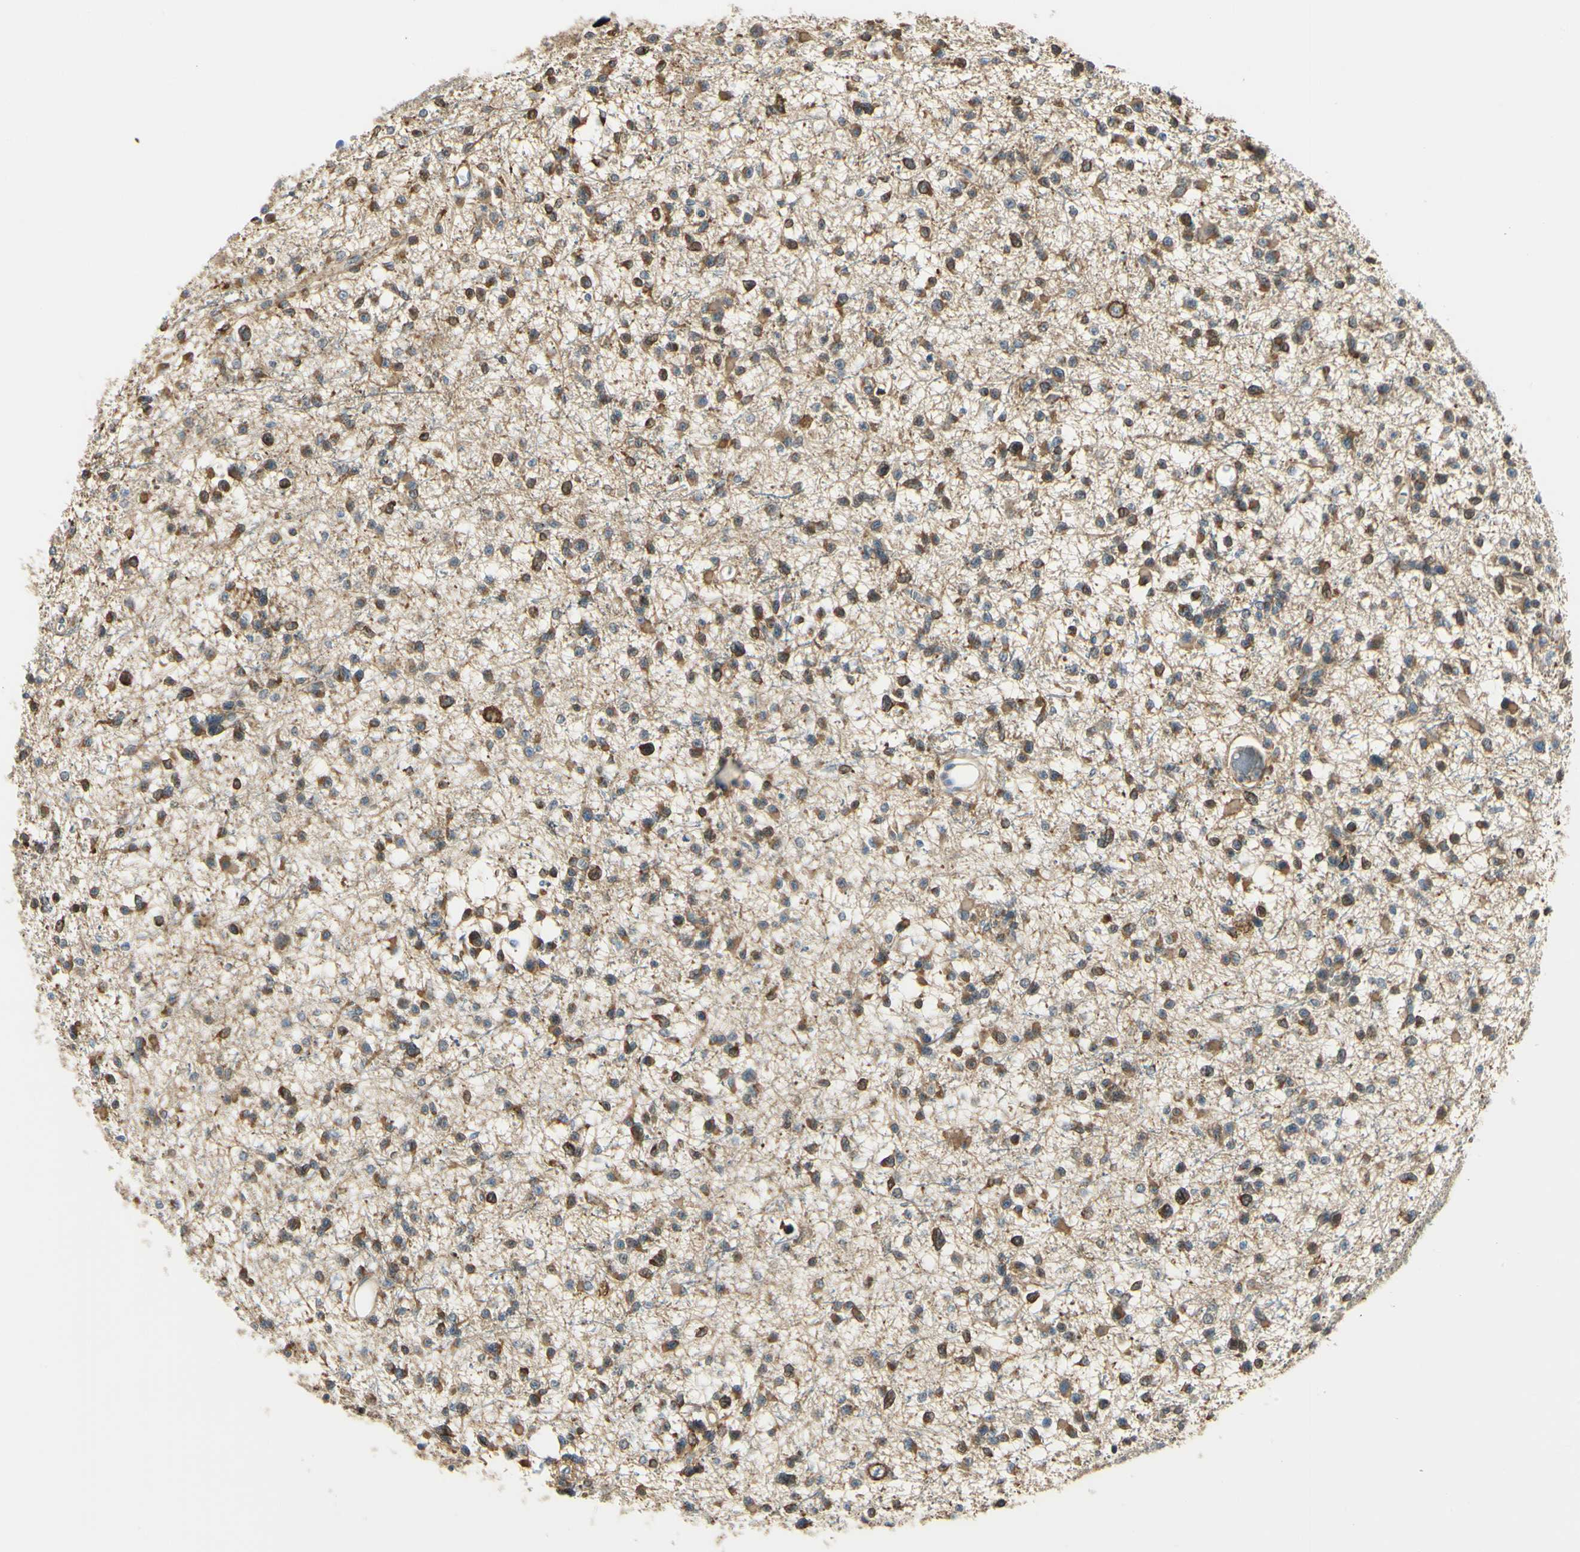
{"staining": {"intensity": "moderate", "quantity": "25%-75%", "location": "cytoplasmic/membranous"}, "tissue": "glioma", "cell_type": "Tumor cells", "image_type": "cancer", "snomed": [{"axis": "morphology", "description": "Glioma, malignant, Low grade"}, {"axis": "topography", "description": "Brain"}], "caption": "This photomicrograph demonstrates immunohistochemistry (IHC) staining of human low-grade glioma (malignant), with medium moderate cytoplasmic/membranous expression in about 25%-75% of tumor cells.", "gene": "IGDCC4", "patient": {"sex": "female", "age": 22}}